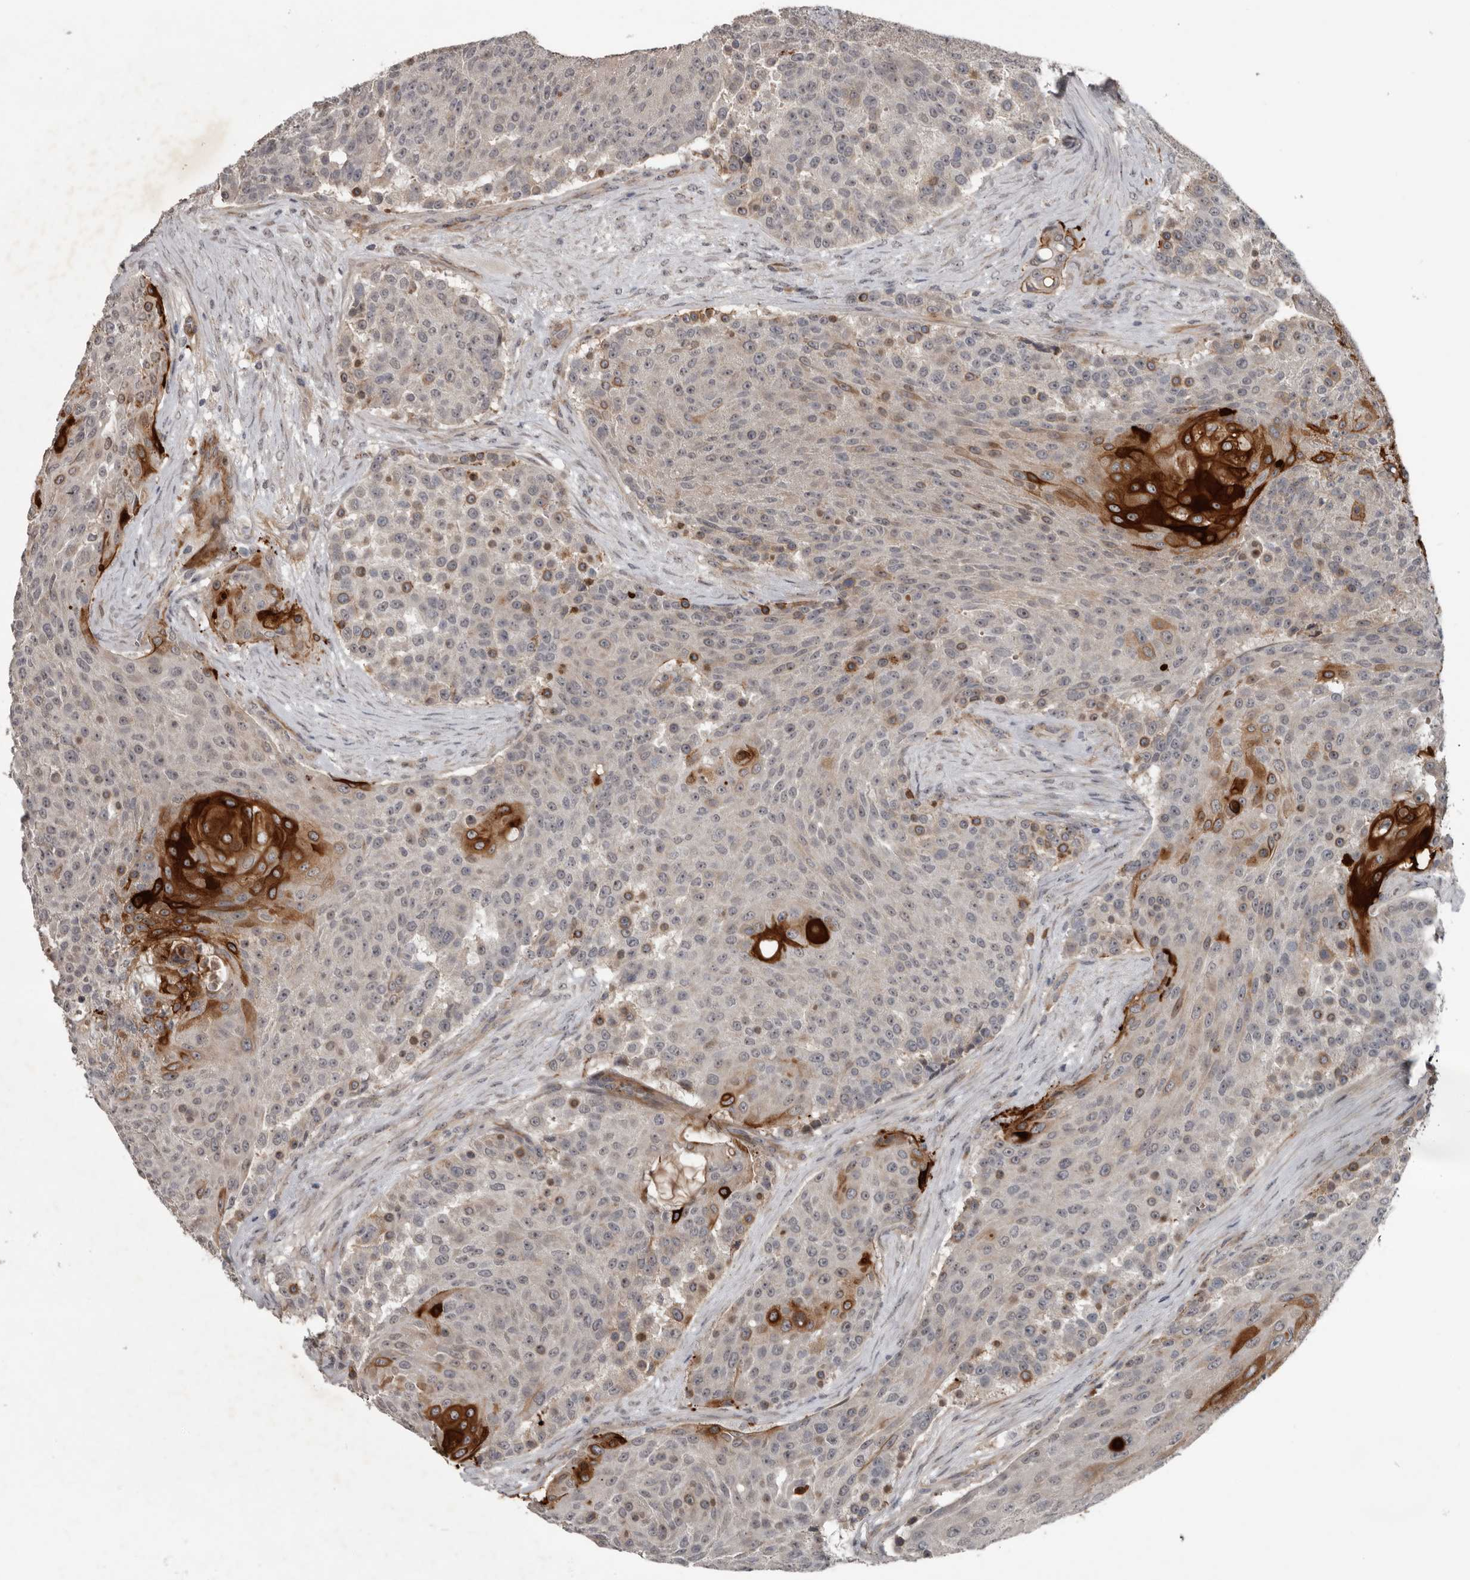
{"staining": {"intensity": "strong", "quantity": "<25%", "location": "cytoplasmic/membranous"}, "tissue": "urothelial cancer", "cell_type": "Tumor cells", "image_type": "cancer", "snomed": [{"axis": "morphology", "description": "Urothelial carcinoma, High grade"}, {"axis": "topography", "description": "Urinary bladder"}], "caption": "Protein expression analysis of human high-grade urothelial carcinoma reveals strong cytoplasmic/membranous expression in approximately <25% of tumor cells. The staining was performed using DAB (3,3'-diaminobenzidine) to visualize the protein expression in brown, while the nuclei were stained in blue with hematoxylin (Magnification: 20x).", "gene": "C1orf216", "patient": {"sex": "female", "age": 63}}